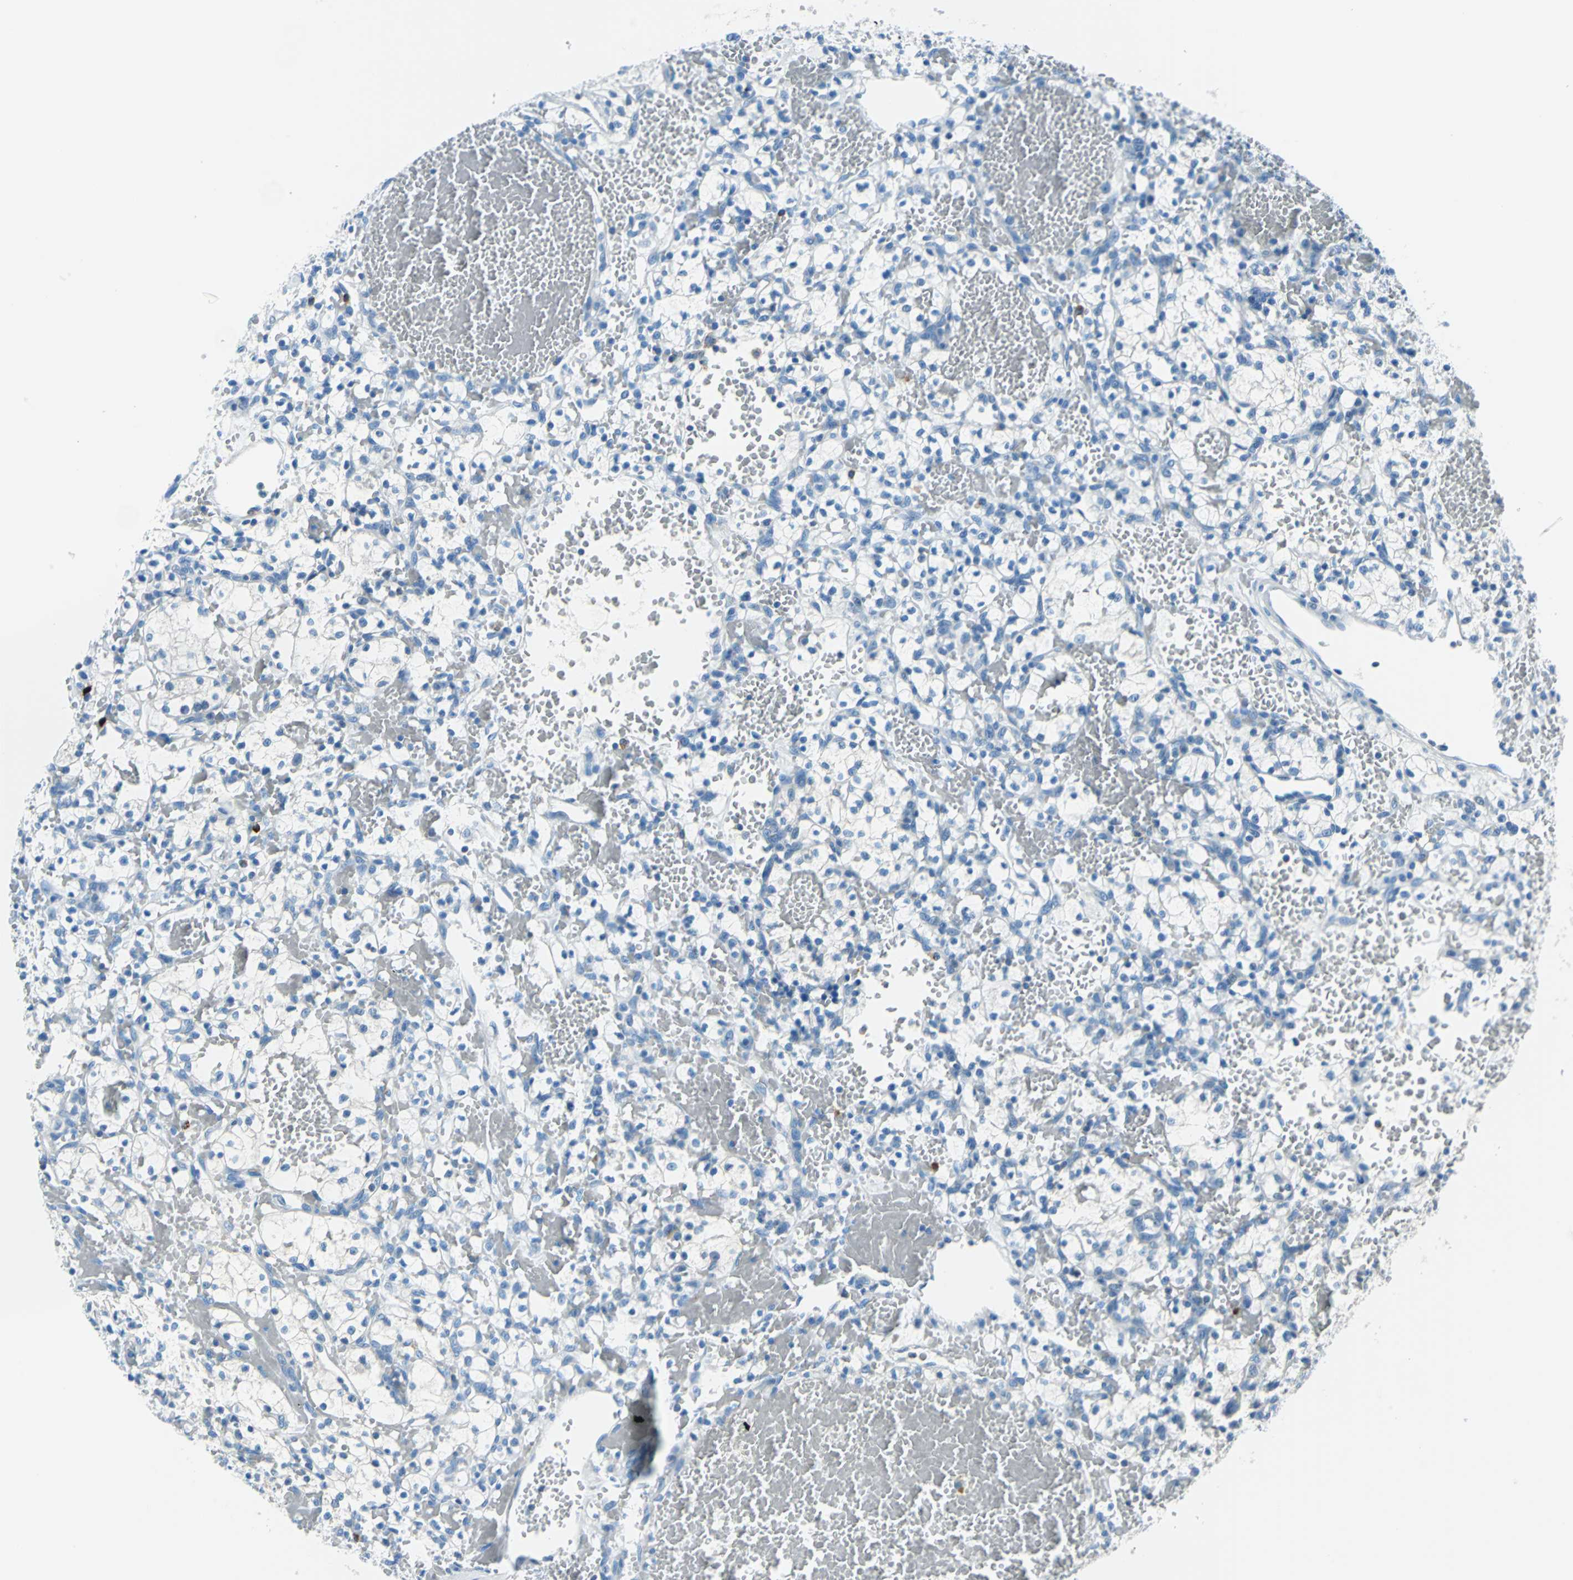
{"staining": {"intensity": "negative", "quantity": "none", "location": "none"}, "tissue": "renal cancer", "cell_type": "Tumor cells", "image_type": "cancer", "snomed": [{"axis": "morphology", "description": "Adenocarcinoma, NOS"}, {"axis": "topography", "description": "Kidney"}], "caption": "This is an immunohistochemistry histopathology image of human renal cancer. There is no staining in tumor cells.", "gene": "CPA3", "patient": {"sex": "female", "age": 60}}